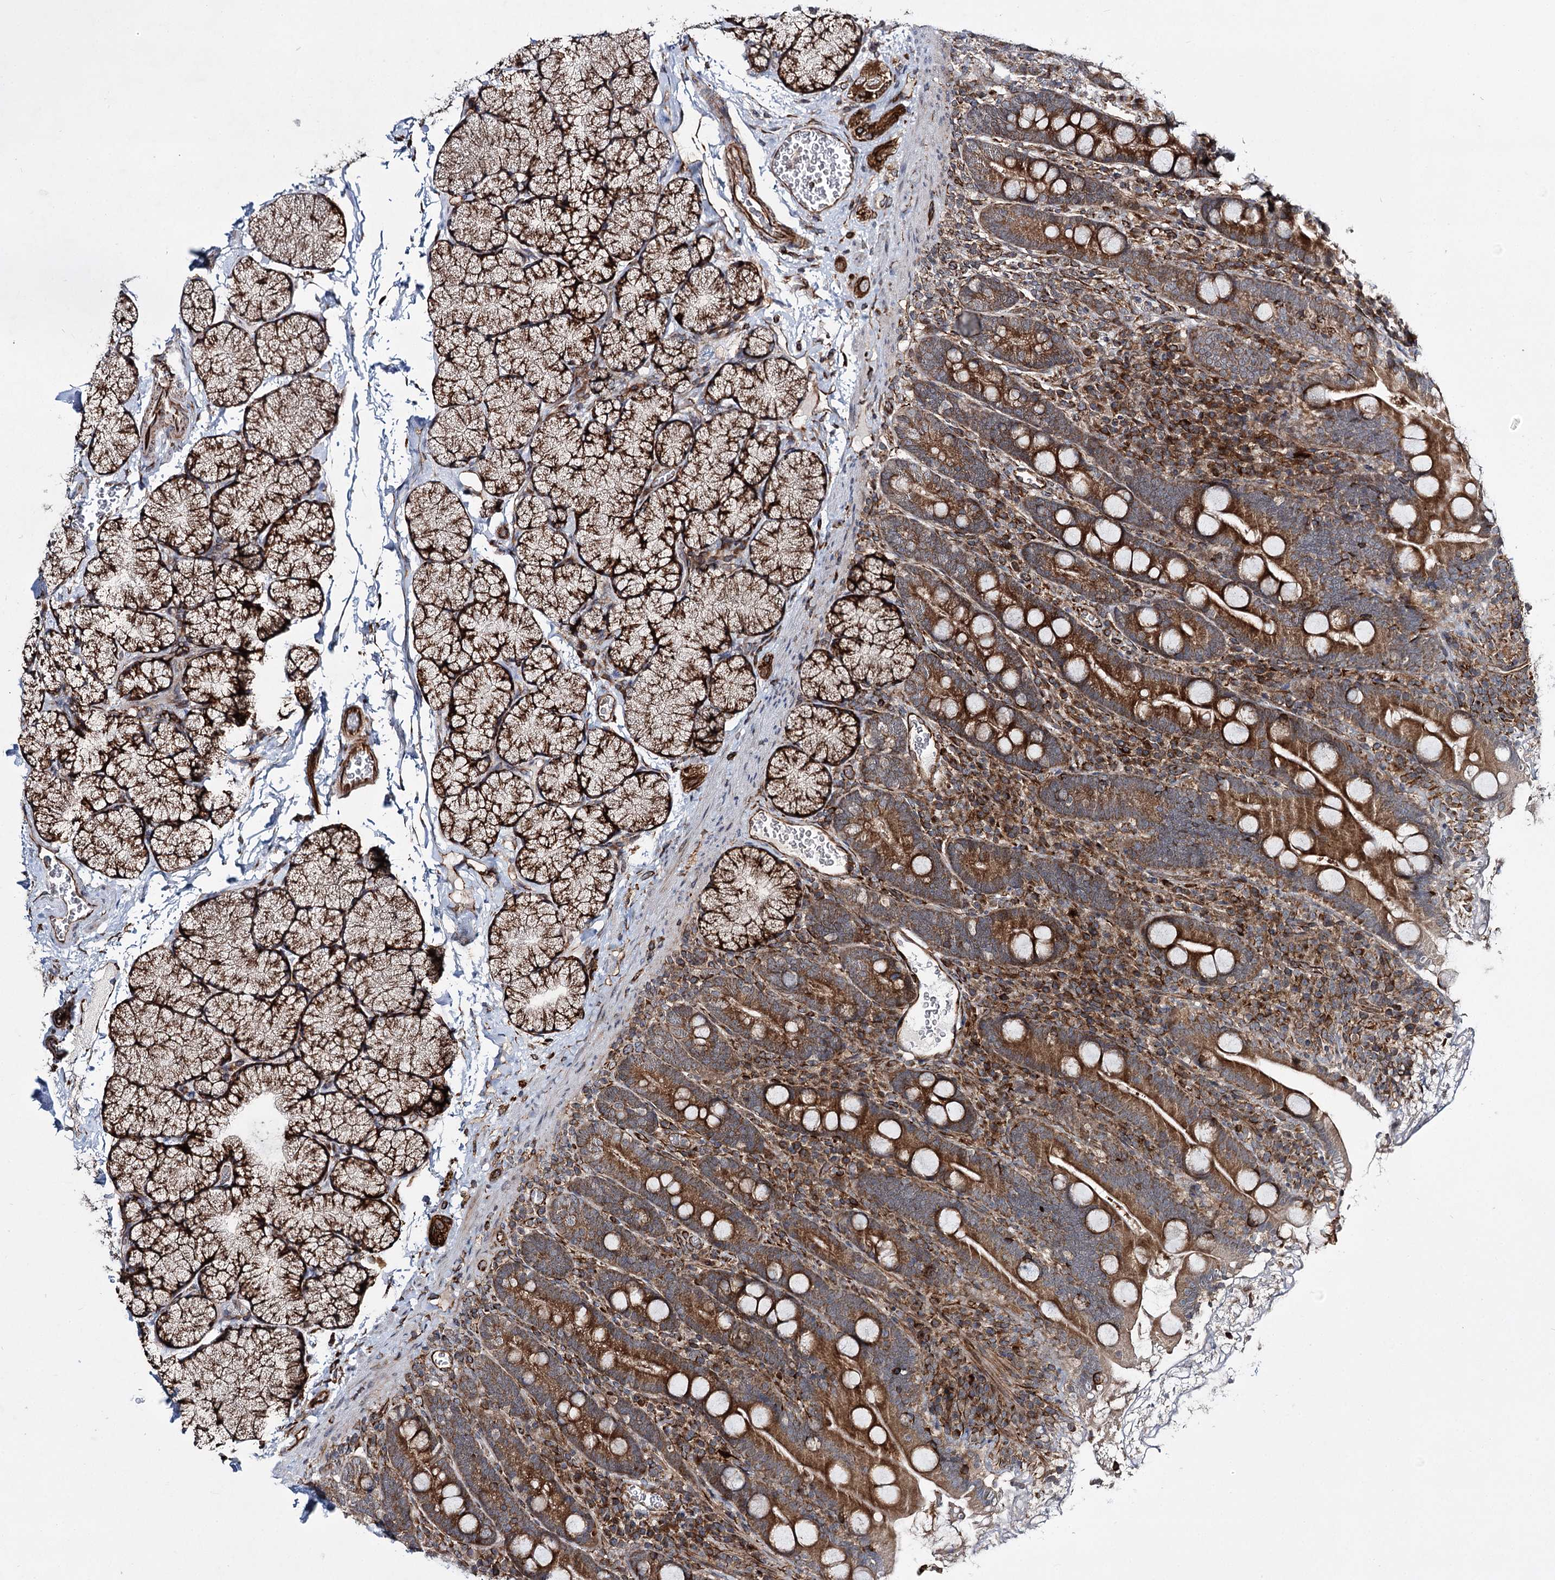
{"staining": {"intensity": "moderate", "quantity": ">75%", "location": "cytoplasmic/membranous"}, "tissue": "duodenum", "cell_type": "Glandular cells", "image_type": "normal", "snomed": [{"axis": "morphology", "description": "Normal tissue, NOS"}, {"axis": "topography", "description": "Duodenum"}], "caption": "Immunohistochemistry (DAB) staining of normal duodenum displays moderate cytoplasmic/membranous protein positivity in approximately >75% of glandular cells.", "gene": "DPEP2", "patient": {"sex": "male", "age": 35}}